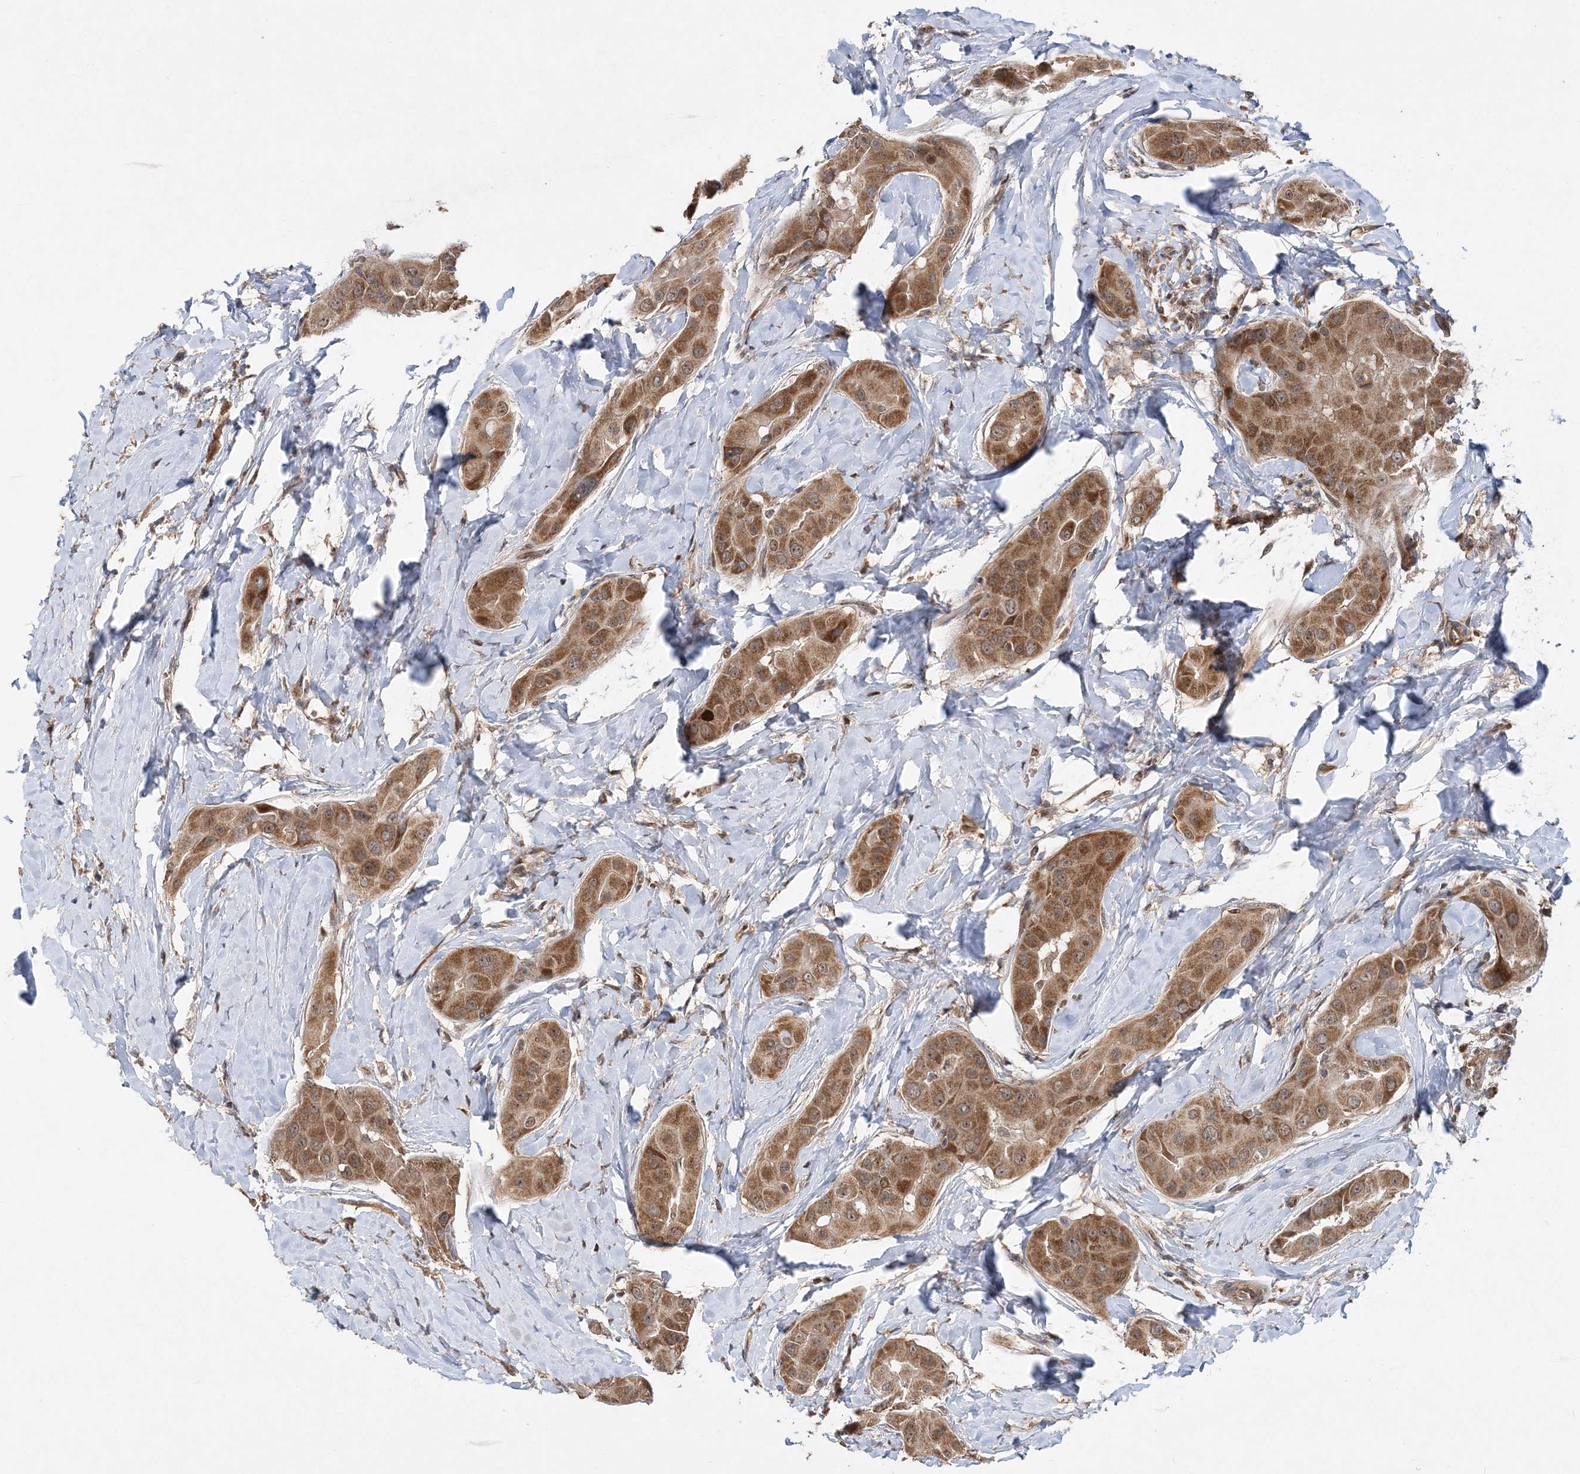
{"staining": {"intensity": "moderate", "quantity": ">75%", "location": "cytoplasmic/membranous"}, "tissue": "thyroid cancer", "cell_type": "Tumor cells", "image_type": "cancer", "snomed": [{"axis": "morphology", "description": "Papillary adenocarcinoma, NOS"}, {"axis": "topography", "description": "Thyroid gland"}], "caption": "The immunohistochemical stain highlights moderate cytoplasmic/membranous positivity in tumor cells of thyroid cancer tissue.", "gene": "KIF4A", "patient": {"sex": "male", "age": 33}}